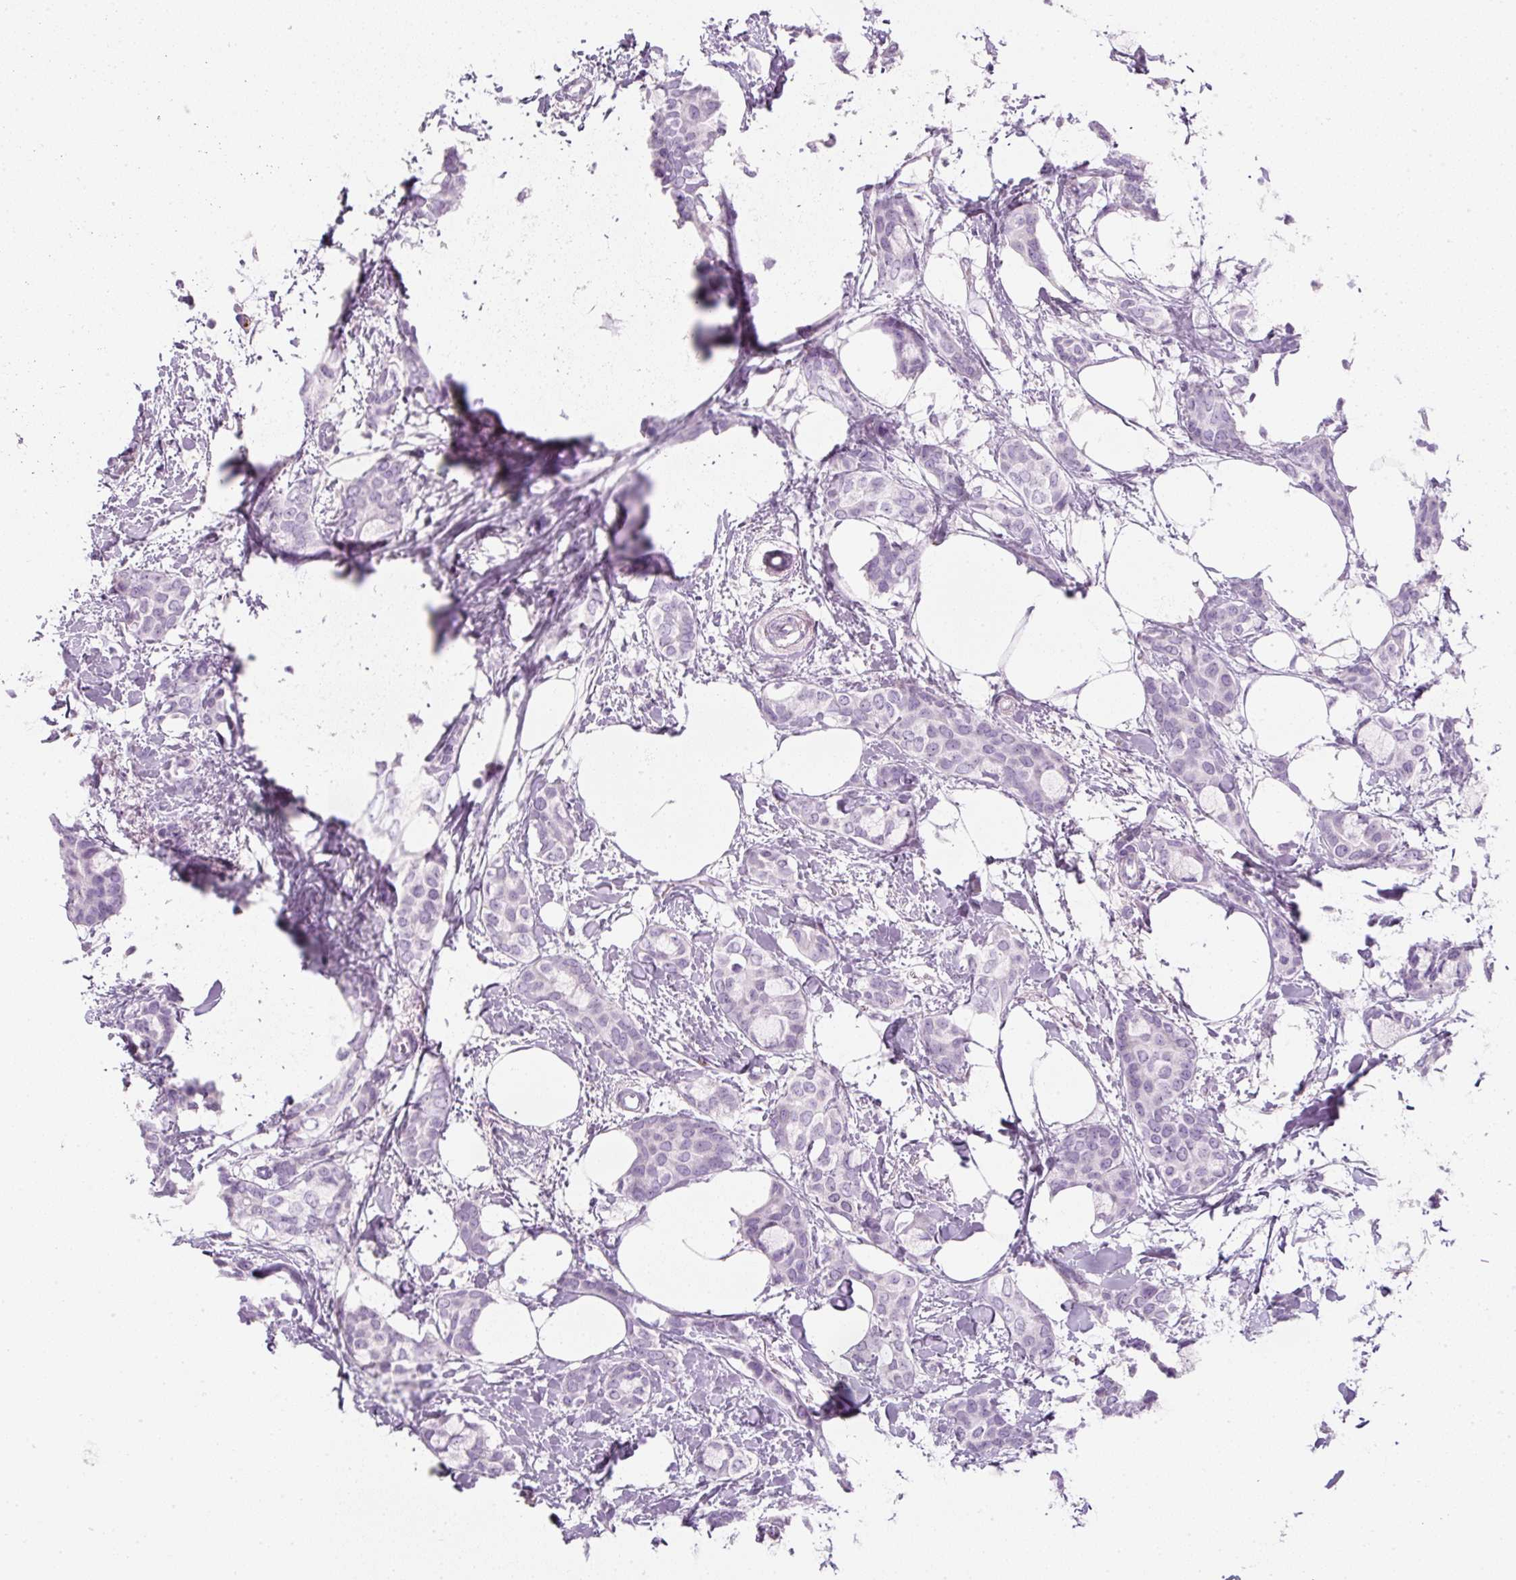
{"staining": {"intensity": "negative", "quantity": "none", "location": "none"}, "tissue": "breast cancer", "cell_type": "Tumor cells", "image_type": "cancer", "snomed": [{"axis": "morphology", "description": "Duct carcinoma"}, {"axis": "topography", "description": "Breast"}], "caption": "Micrograph shows no protein positivity in tumor cells of breast invasive ductal carcinoma tissue.", "gene": "PF4V1", "patient": {"sex": "female", "age": 73}}